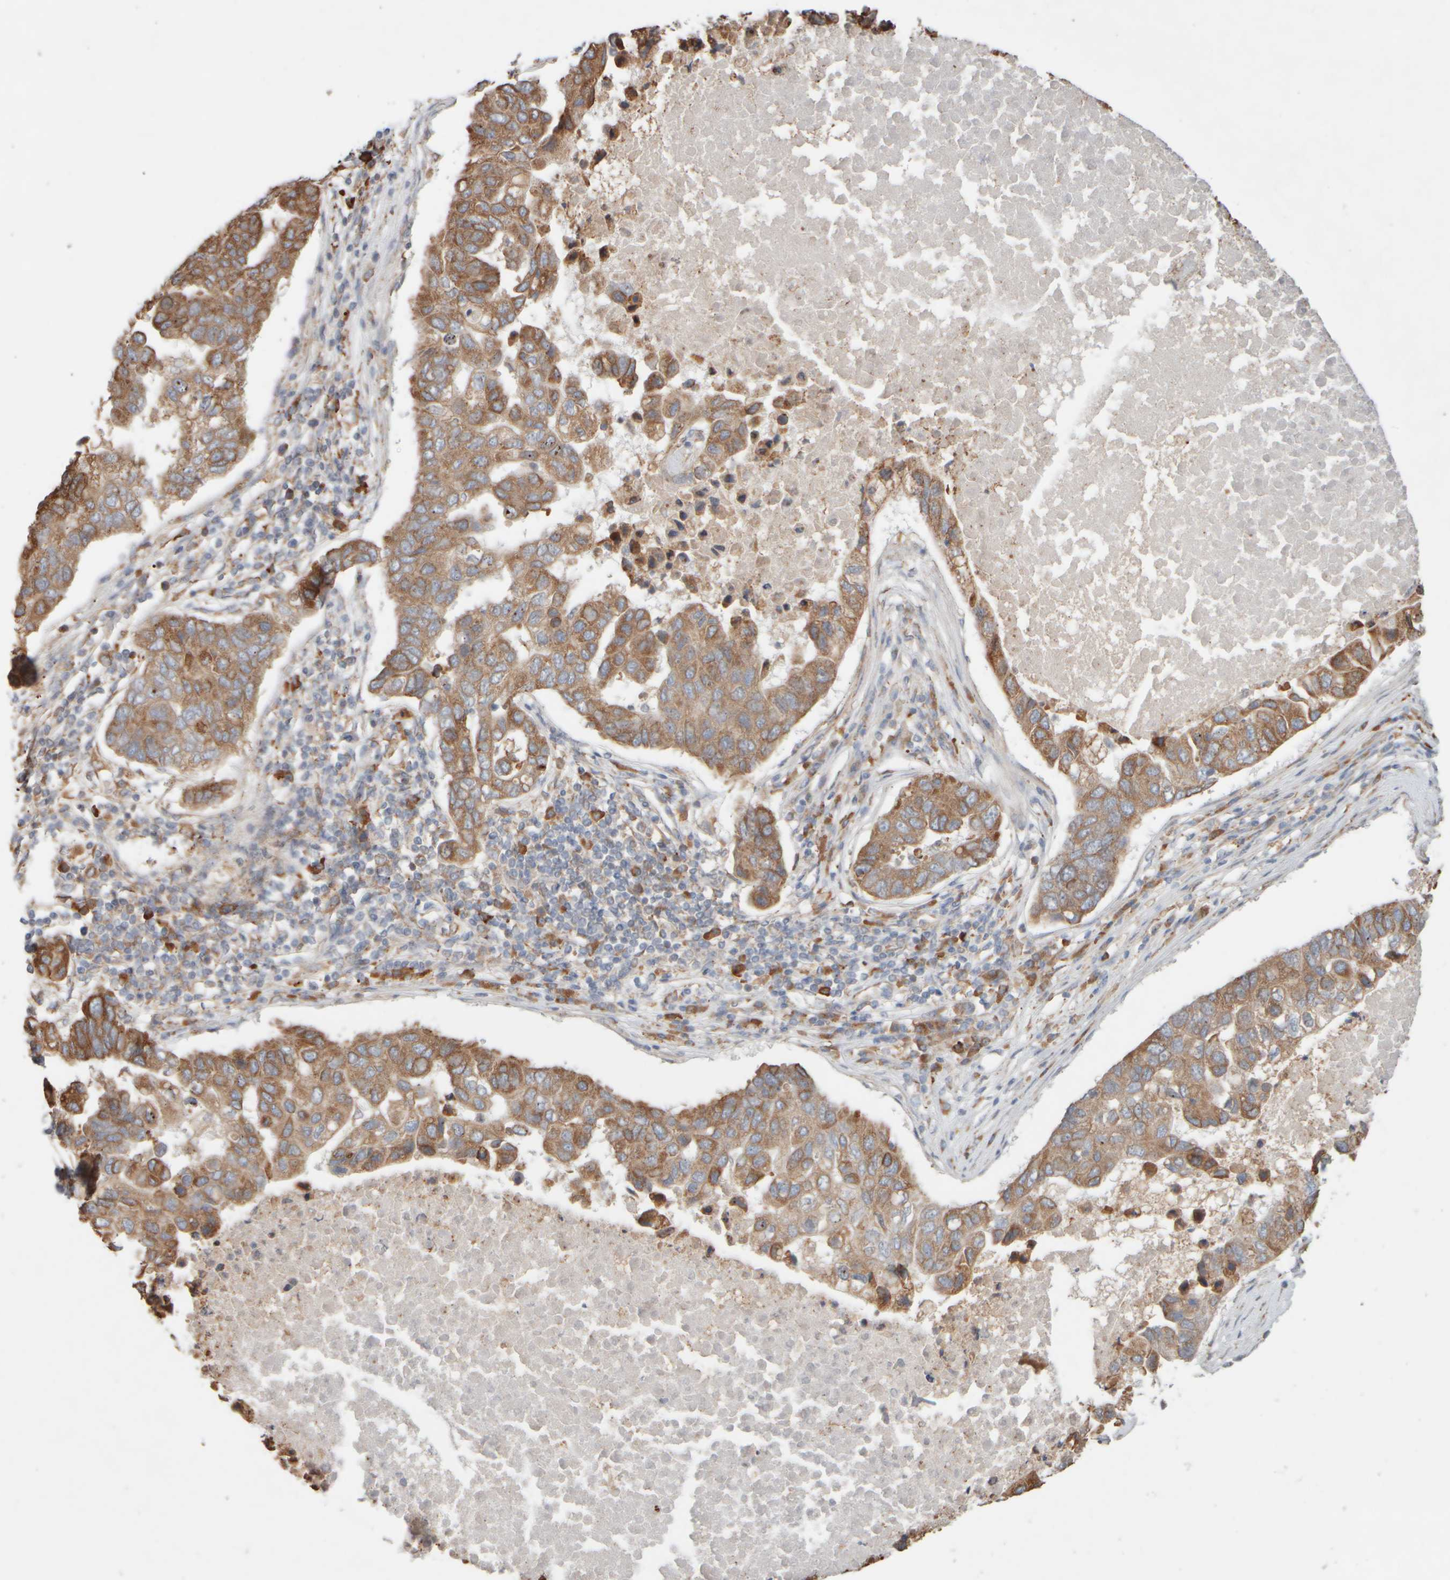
{"staining": {"intensity": "moderate", "quantity": ">75%", "location": "cytoplasmic/membranous"}, "tissue": "pancreatic cancer", "cell_type": "Tumor cells", "image_type": "cancer", "snomed": [{"axis": "morphology", "description": "Adenocarcinoma, NOS"}, {"axis": "topography", "description": "Pancreas"}], "caption": "There is medium levels of moderate cytoplasmic/membranous expression in tumor cells of pancreatic adenocarcinoma, as demonstrated by immunohistochemical staining (brown color).", "gene": "EIF2B3", "patient": {"sex": "female", "age": 61}}